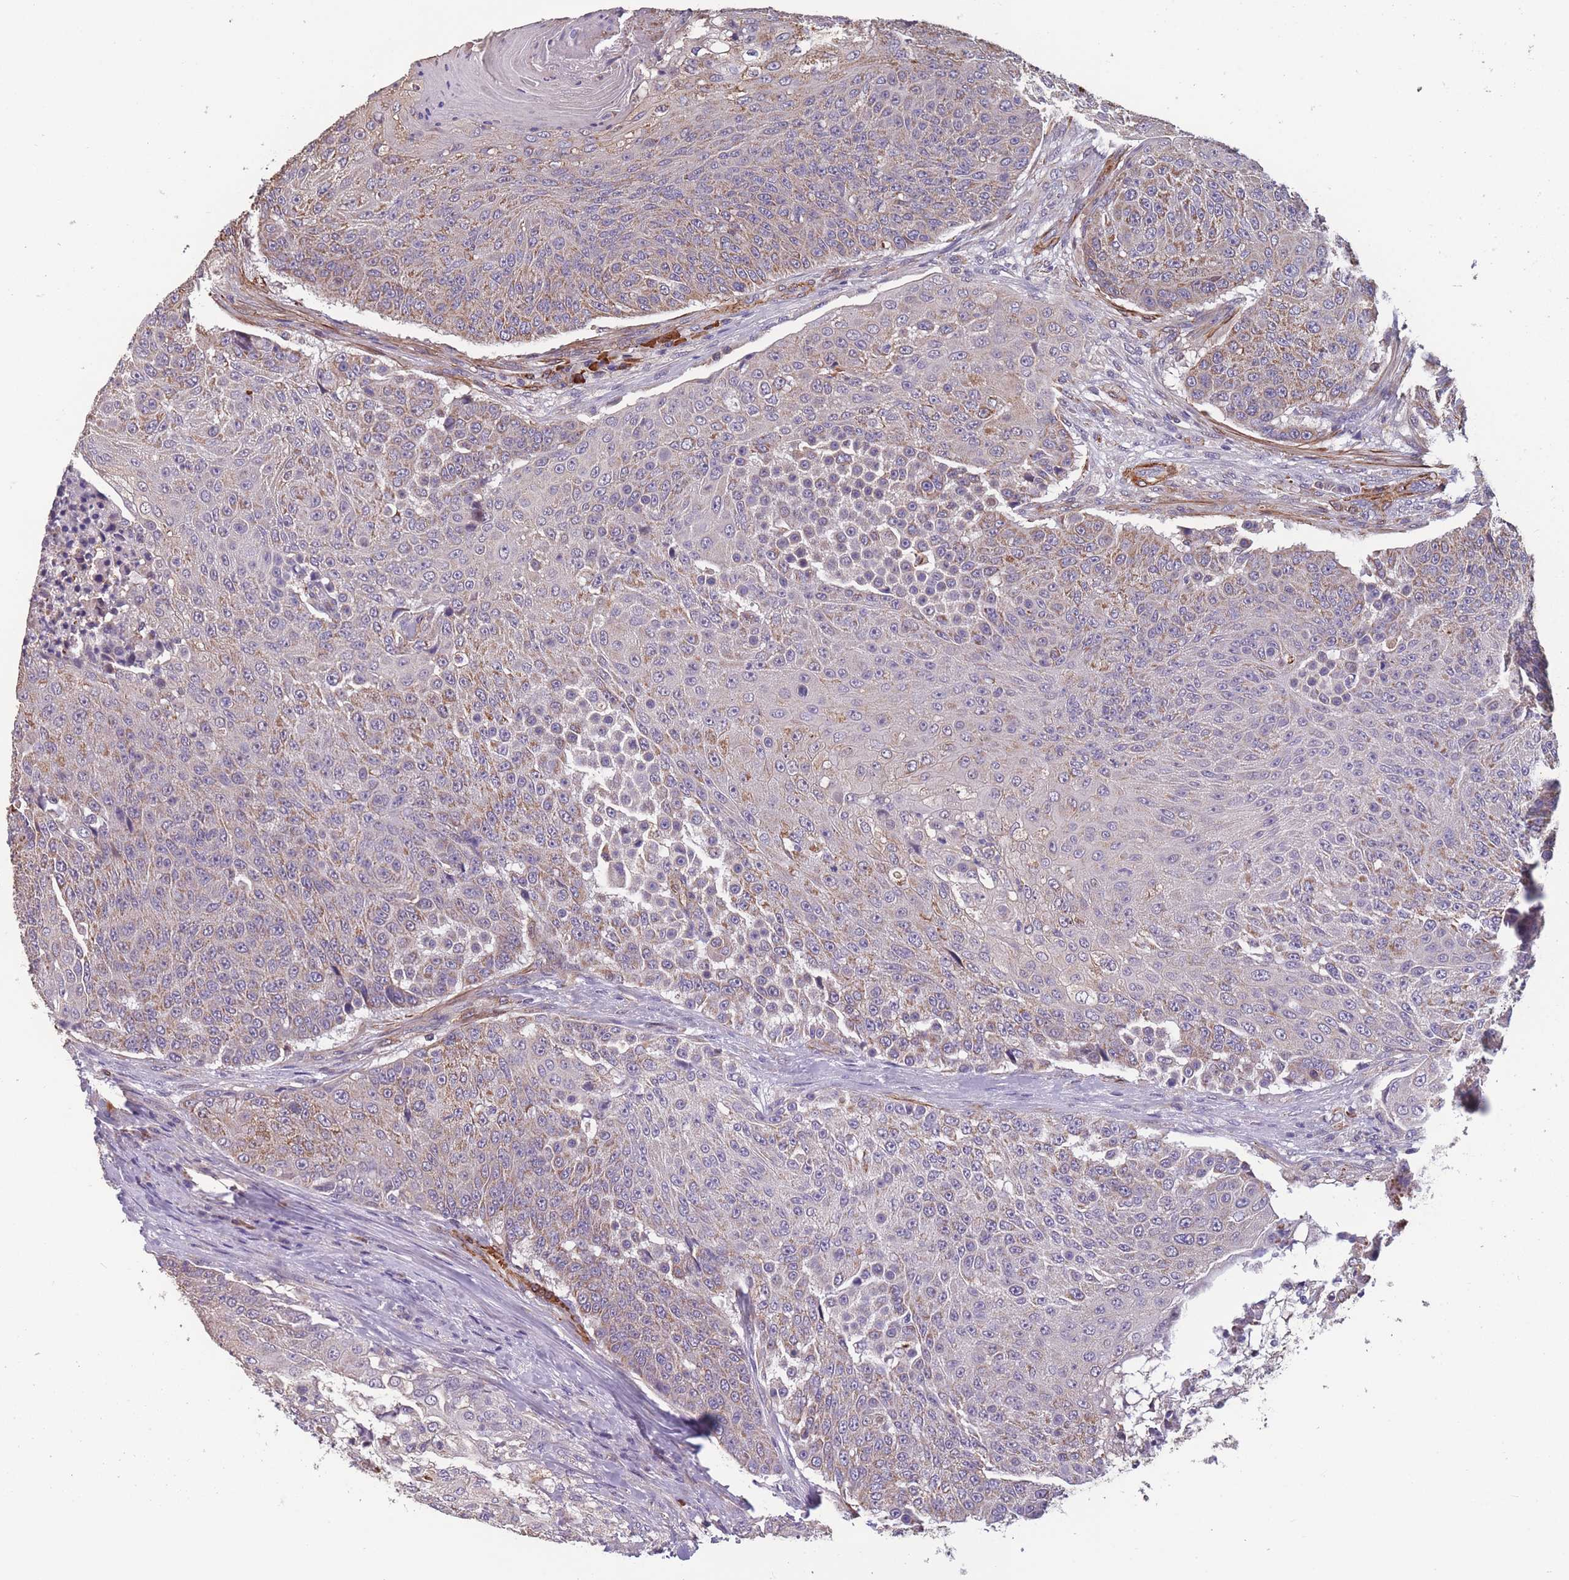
{"staining": {"intensity": "moderate", "quantity": "25%-75%", "location": "cytoplasmic/membranous"}, "tissue": "urothelial cancer", "cell_type": "Tumor cells", "image_type": "cancer", "snomed": [{"axis": "morphology", "description": "Urothelial carcinoma, High grade"}, {"axis": "topography", "description": "Urinary bladder"}], "caption": "Immunohistochemistry (IHC) micrograph of high-grade urothelial carcinoma stained for a protein (brown), which exhibits medium levels of moderate cytoplasmic/membranous staining in approximately 25%-75% of tumor cells.", "gene": "TOMM40L", "patient": {"sex": "female", "age": 63}}